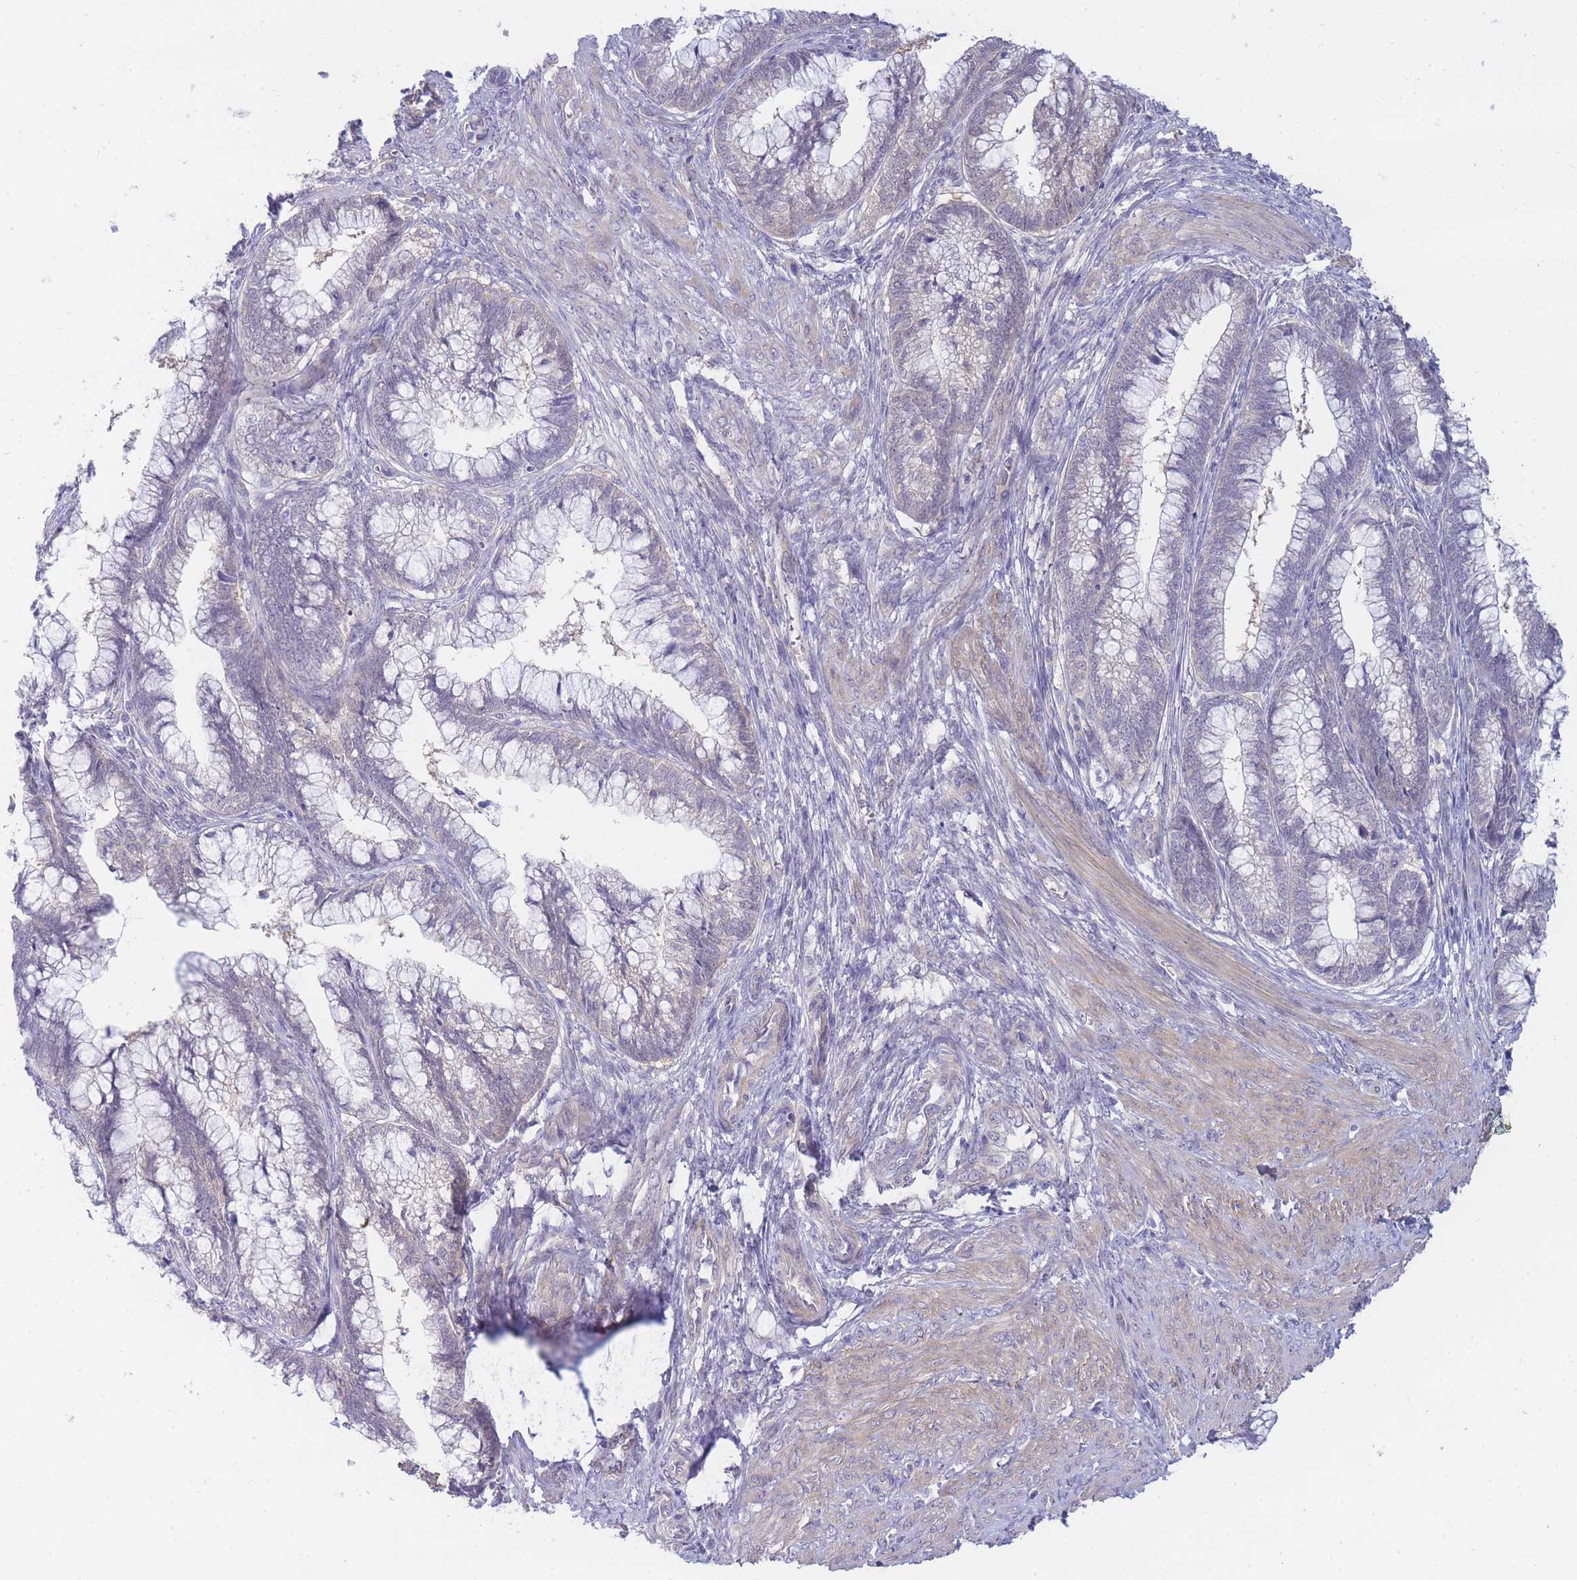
{"staining": {"intensity": "weak", "quantity": "<25%", "location": "cytoplasmic/membranous"}, "tissue": "cervical cancer", "cell_type": "Tumor cells", "image_type": "cancer", "snomed": [{"axis": "morphology", "description": "Adenocarcinoma, NOS"}, {"axis": "topography", "description": "Cervix"}], "caption": "Tumor cells show no significant protein expression in cervical cancer (adenocarcinoma).", "gene": "SUGT1", "patient": {"sex": "female", "age": 44}}